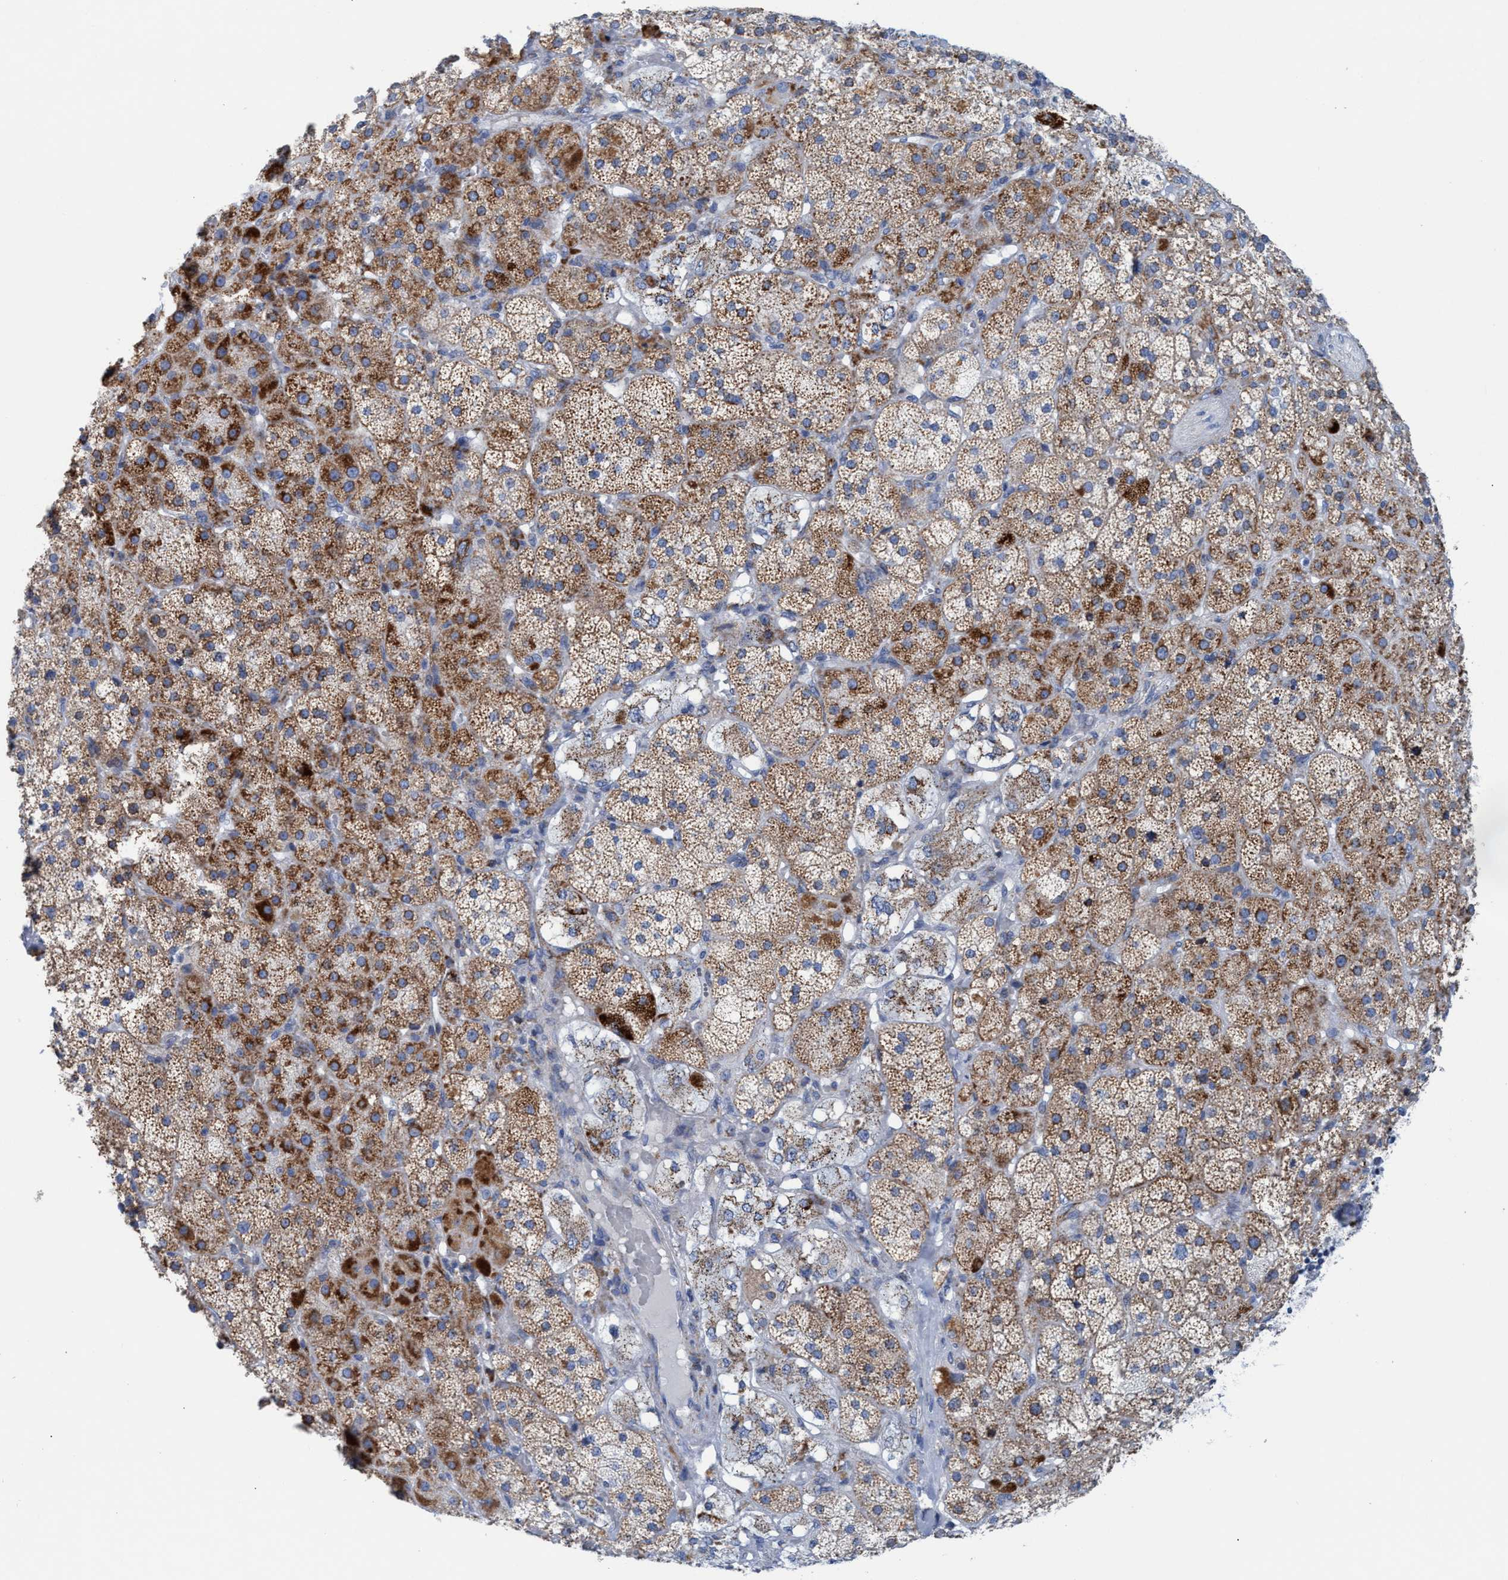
{"staining": {"intensity": "moderate", "quantity": ">75%", "location": "cytoplasmic/membranous"}, "tissue": "adrenal gland", "cell_type": "Glandular cells", "image_type": "normal", "snomed": [{"axis": "morphology", "description": "Normal tissue, NOS"}, {"axis": "topography", "description": "Adrenal gland"}], "caption": "IHC photomicrograph of benign adrenal gland stained for a protein (brown), which demonstrates medium levels of moderate cytoplasmic/membranous staining in approximately >75% of glandular cells.", "gene": "GGA3", "patient": {"sex": "male", "age": 57}}